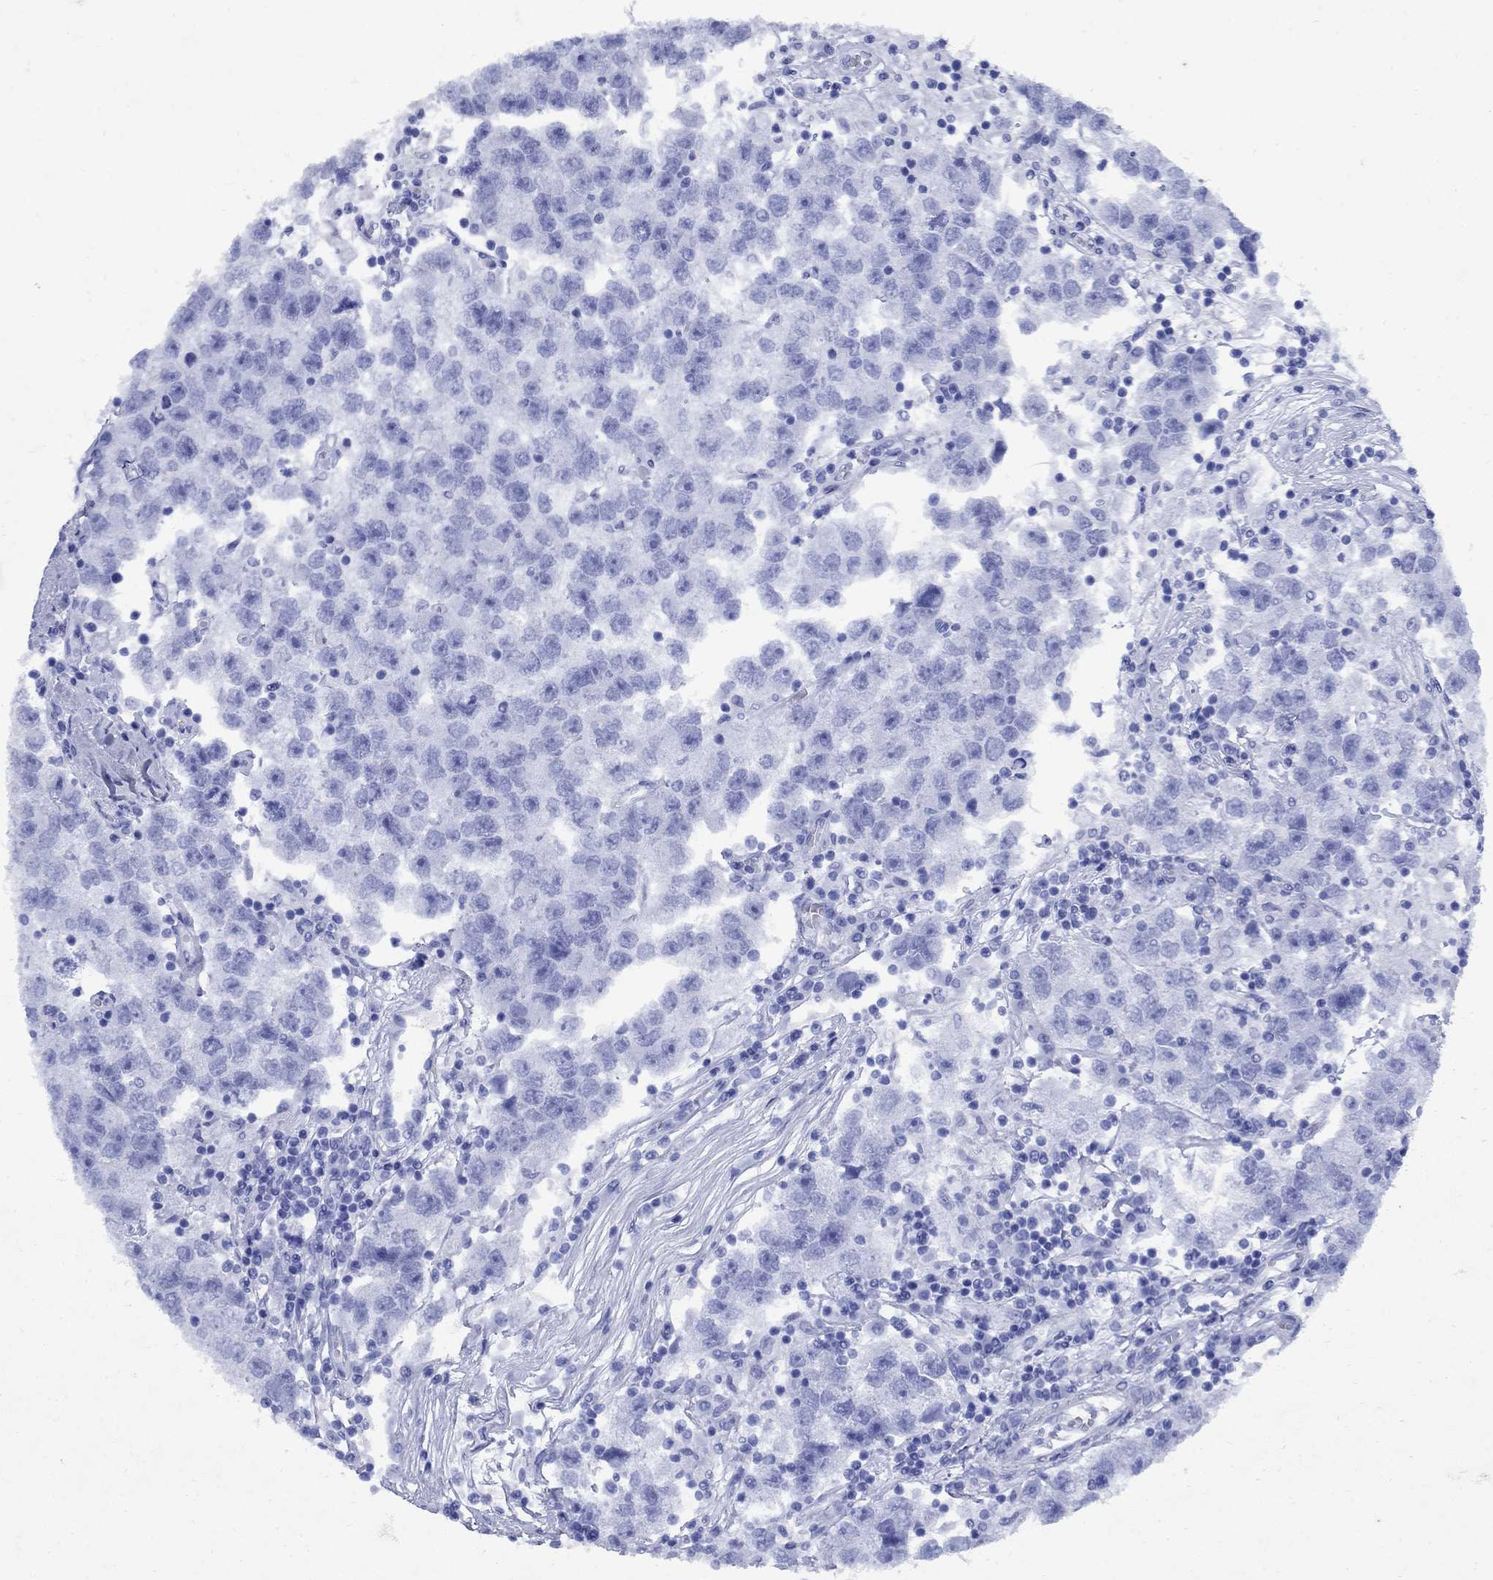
{"staining": {"intensity": "negative", "quantity": "none", "location": "none"}, "tissue": "testis cancer", "cell_type": "Tumor cells", "image_type": "cancer", "snomed": [{"axis": "morphology", "description": "Seminoma, NOS"}, {"axis": "topography", "description": "Testis"}], "caption": "Seminoma (testis) was stained to show a protein in brown. There is no significant expression in tumor cells.", "gene": "CD1A", "patient": {"sex": "male", "age": 26}}